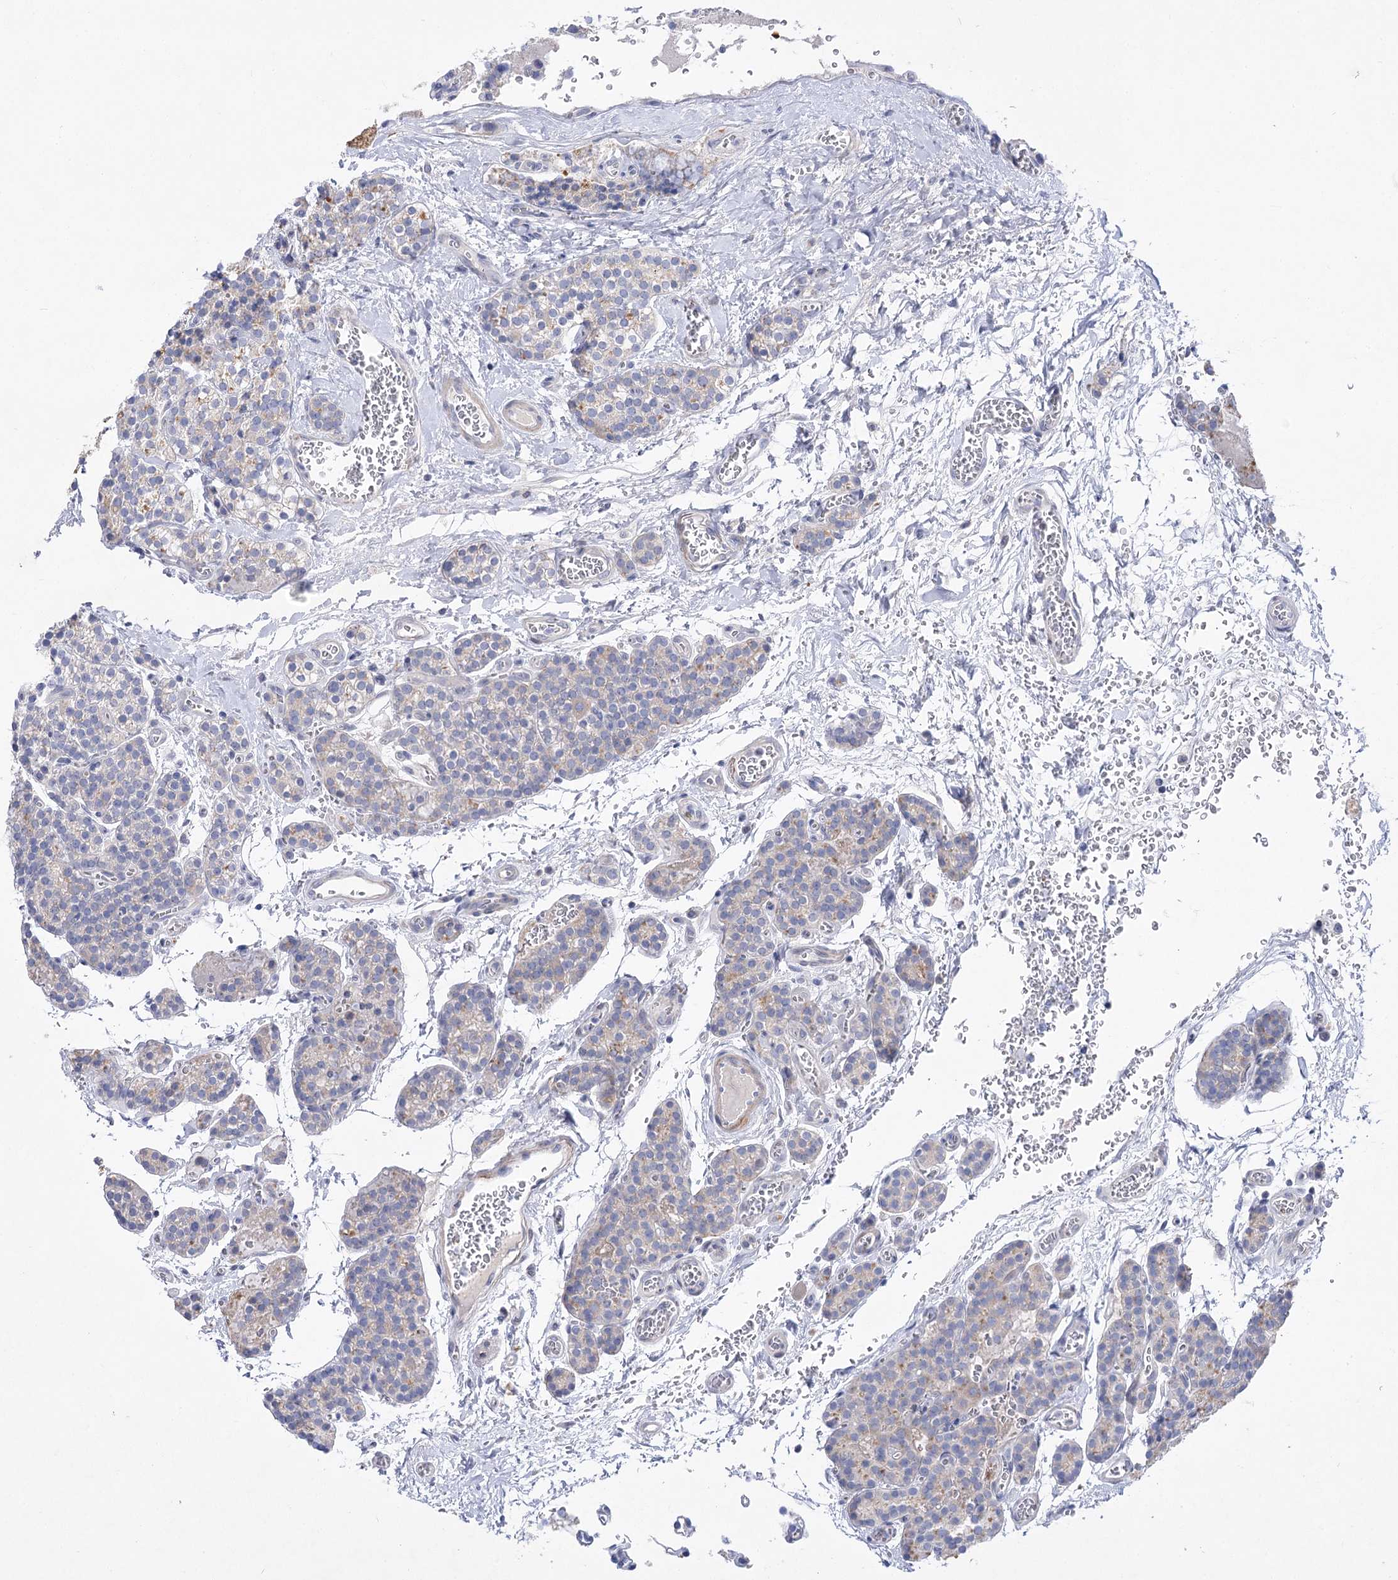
{"staining": {"intensity": "weak", "quantity": "<25%", "location": "cytoplasmic/membranous"}, "tissue": "parathyroid gland", "cell_type": "Glandular cells", "image_type": "normal", "snomed": [{"axis": "morphology", "description": "Normal tissue, NOS"}, {"axis": "topography", "description": "Parathyroid gland"}], "caption": "DAB immunohistochemical staining of unremarkable parathyroid gland displays no significant expression in glandular cells.", "gene": "LRRC14B", "patient": {"sex": "female", "age": 64}}